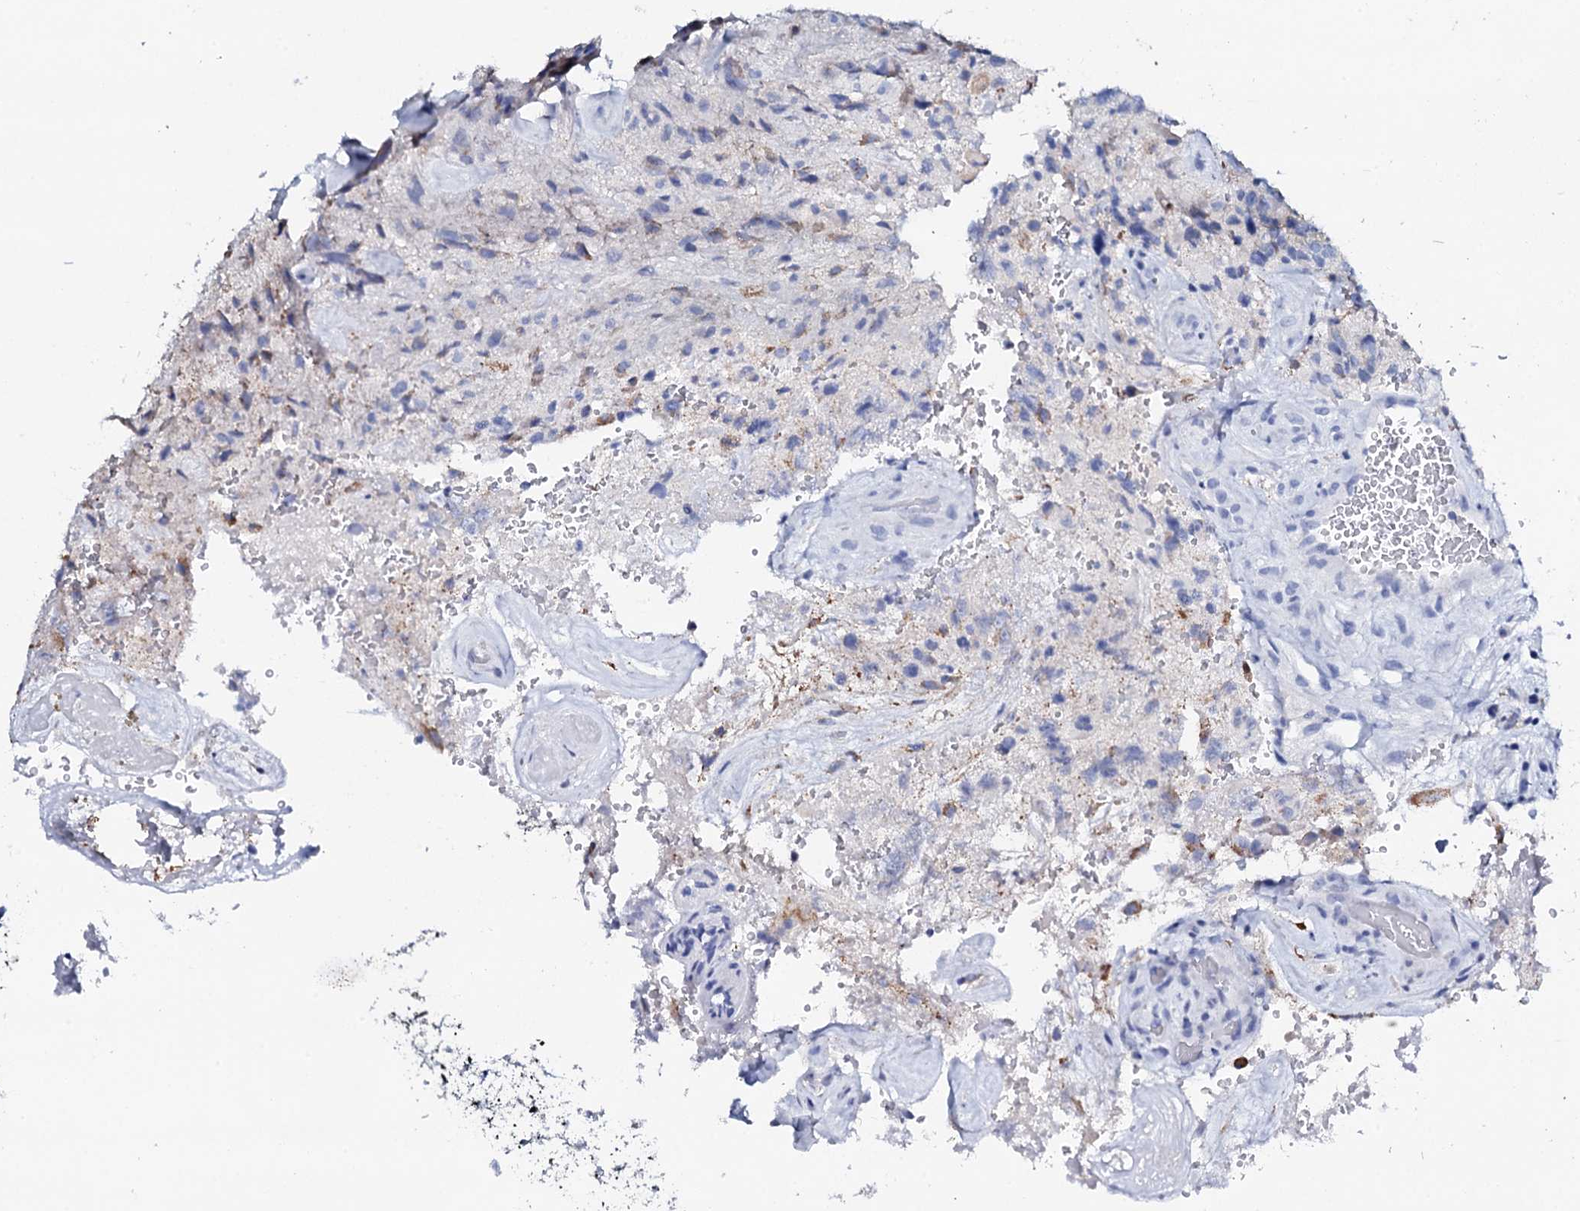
{"staining": {"intensity": "negative", "quantity": "none", "location": "none"}, "tissue": "glioma", "cell_type": "Tumor cells", "image_type": "cancer", "snomed": [{"axis": "morphology", "description": "Glioma, malignant, High grade"}, {"axis": "topography", "description": "Brain"}], "caption": "This histopathology image is of malignant glioma (high-grade) stained with immunohistochemistry to label a protein in brown with the nuclei are counter-stained blue. There is no staining in tumor cells.", "gene": "FBXL16", "patient": {"sex": "male", "age": 69}}